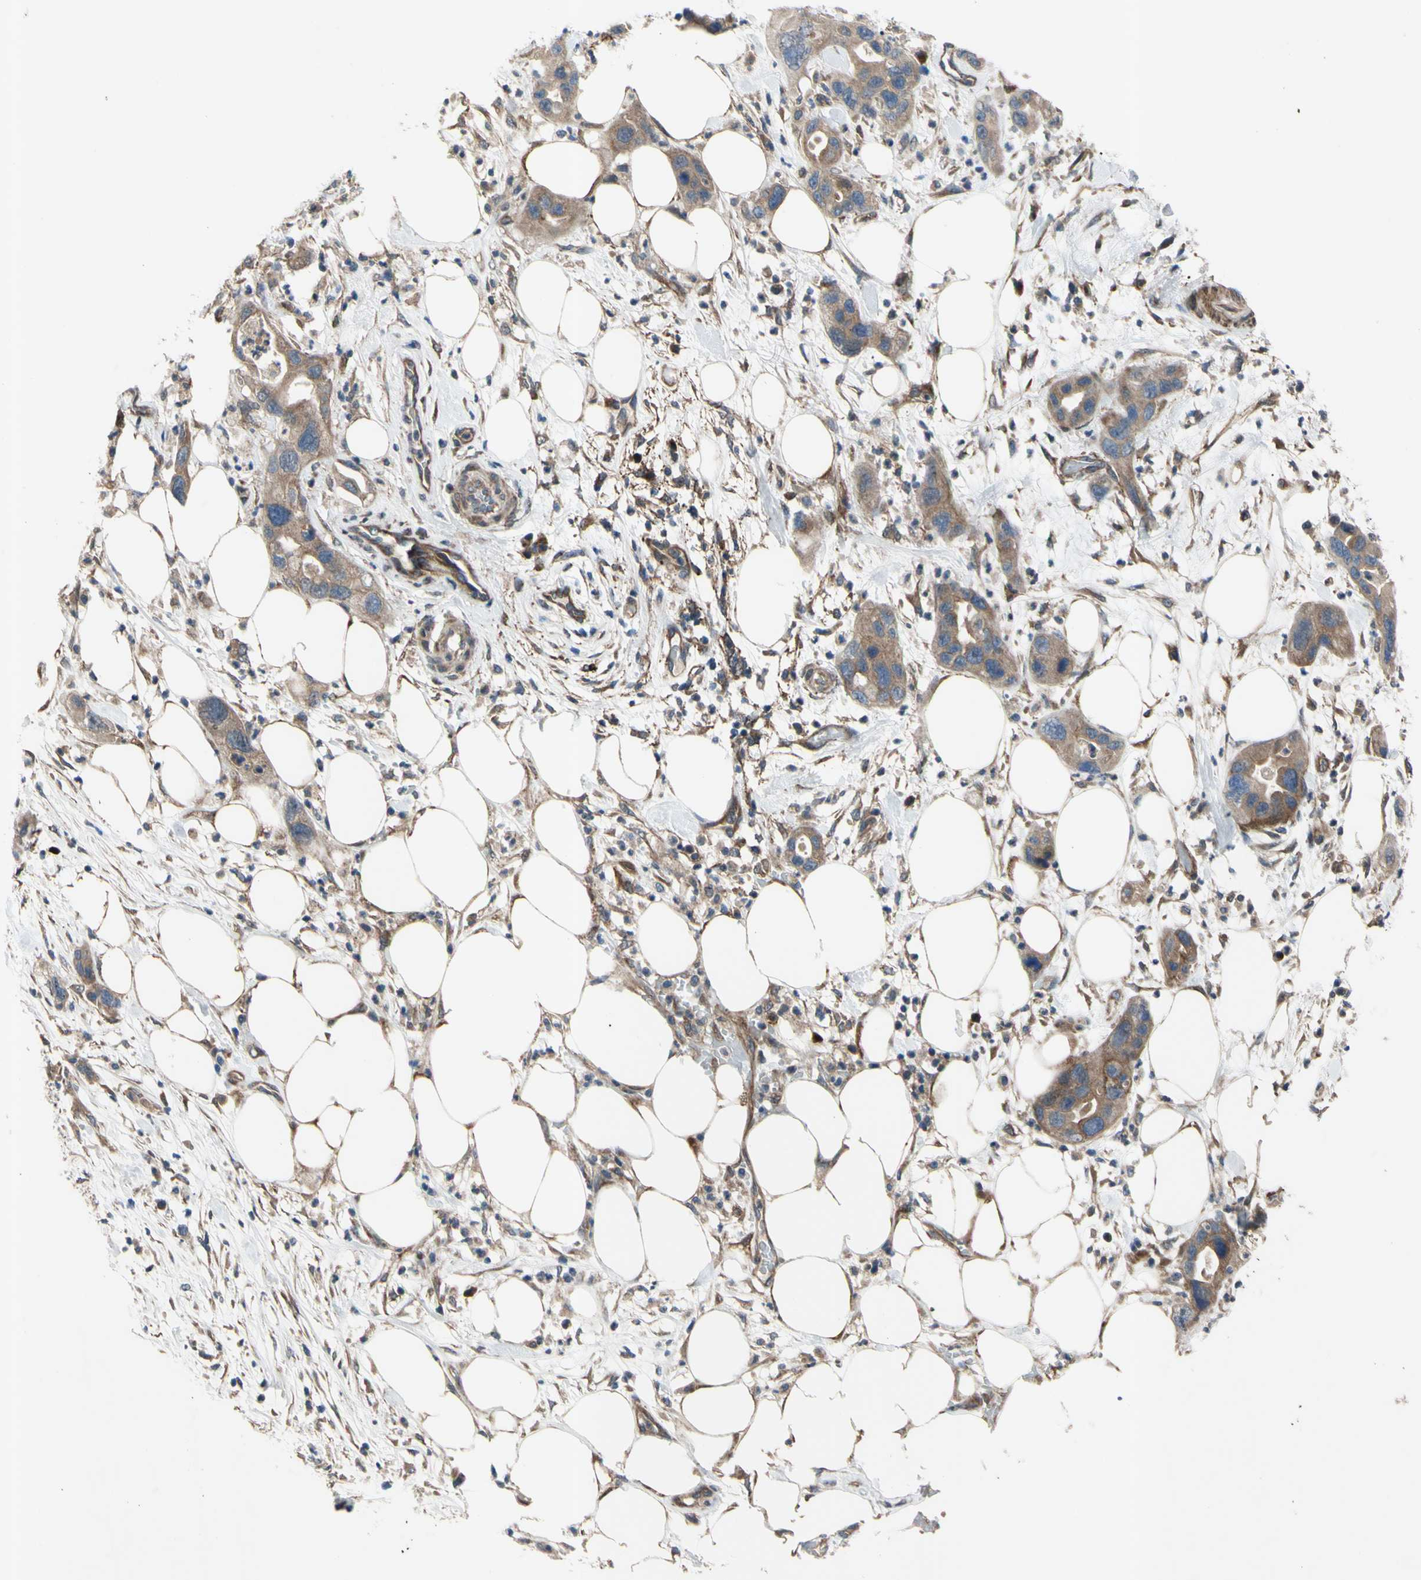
{"staining": {"intensity": "weak", "quantity": ">75%", "location": "cytoplasmic/membranous"}, "tissue": "pancreatic cancer", "cell_type": "Tumor cells", "image_type": "cancer", "snomed": [{"axis": "morphology", "description": "Adenocarcinoma, NOS"}, {"axis": "topography", "description": "Pancreas"}], "caption": "The micrograph reveals a brown stain indicating the presence of a protein in the cytoplasmic/membranous of tumor cells in pancreatic cancer.", "gene": "SVIL", "patient": {"sex": "female", "age": 71}}